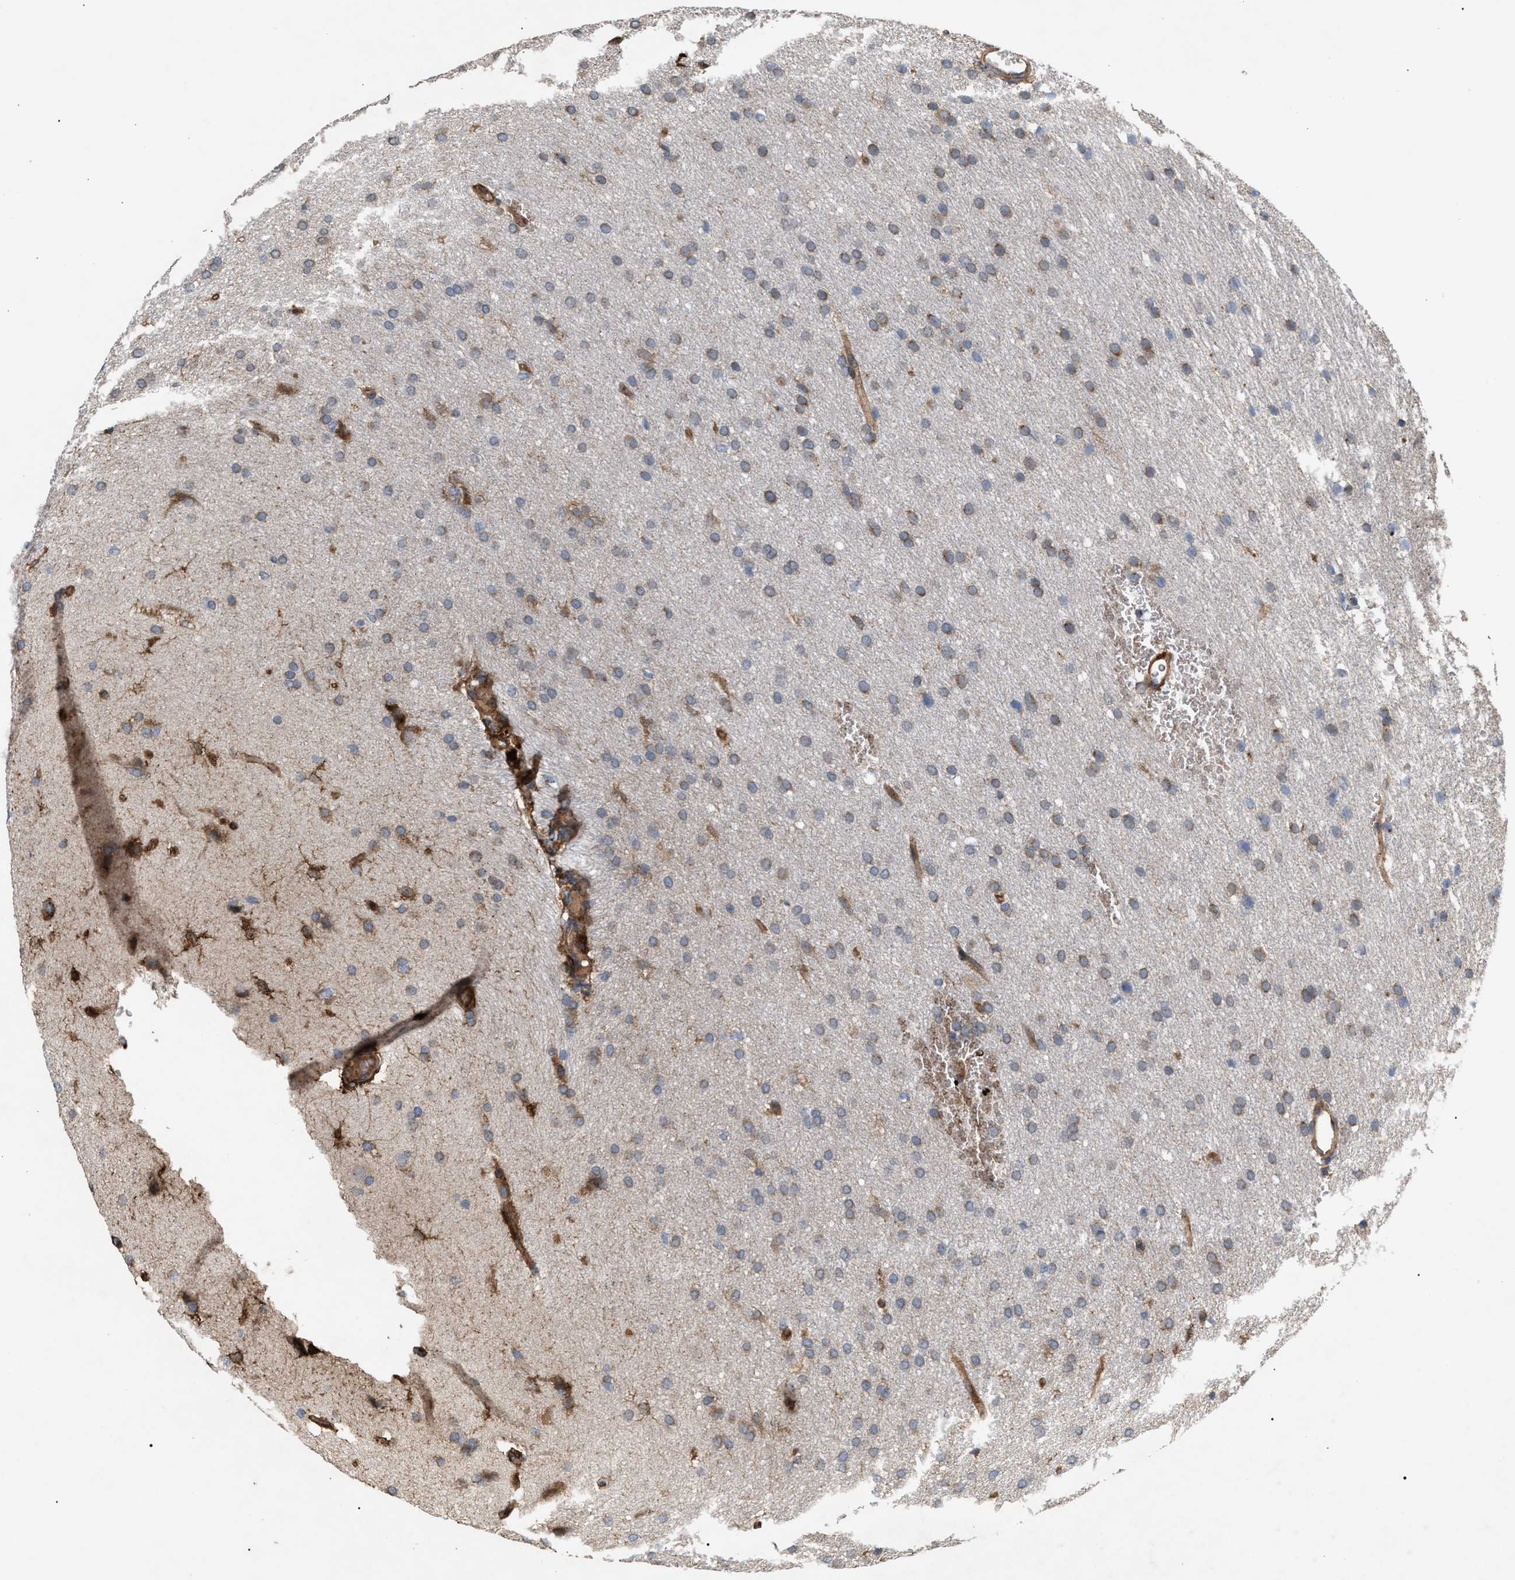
{"staining": {"intensity": "weak", "quantity": ">75%", "location": "cytoplasmic/membranous"}, "tissue": "glioma", "cell_type": "Tumor cells", "image_type": "cancer", "snomed": [{"axis": "morphology", "description": "Glioma, malignant, Low grade"}, {"axis": "topography", "description": "Brain"}], "caption": "This photomicrograph demonstrates IHC staining of human glioma, with low weak cytoplasmic/membranous expression in approximately >75% of tumor cells.", "gene": "GCC1", "patient": {"sex": "female", "age": 37}}